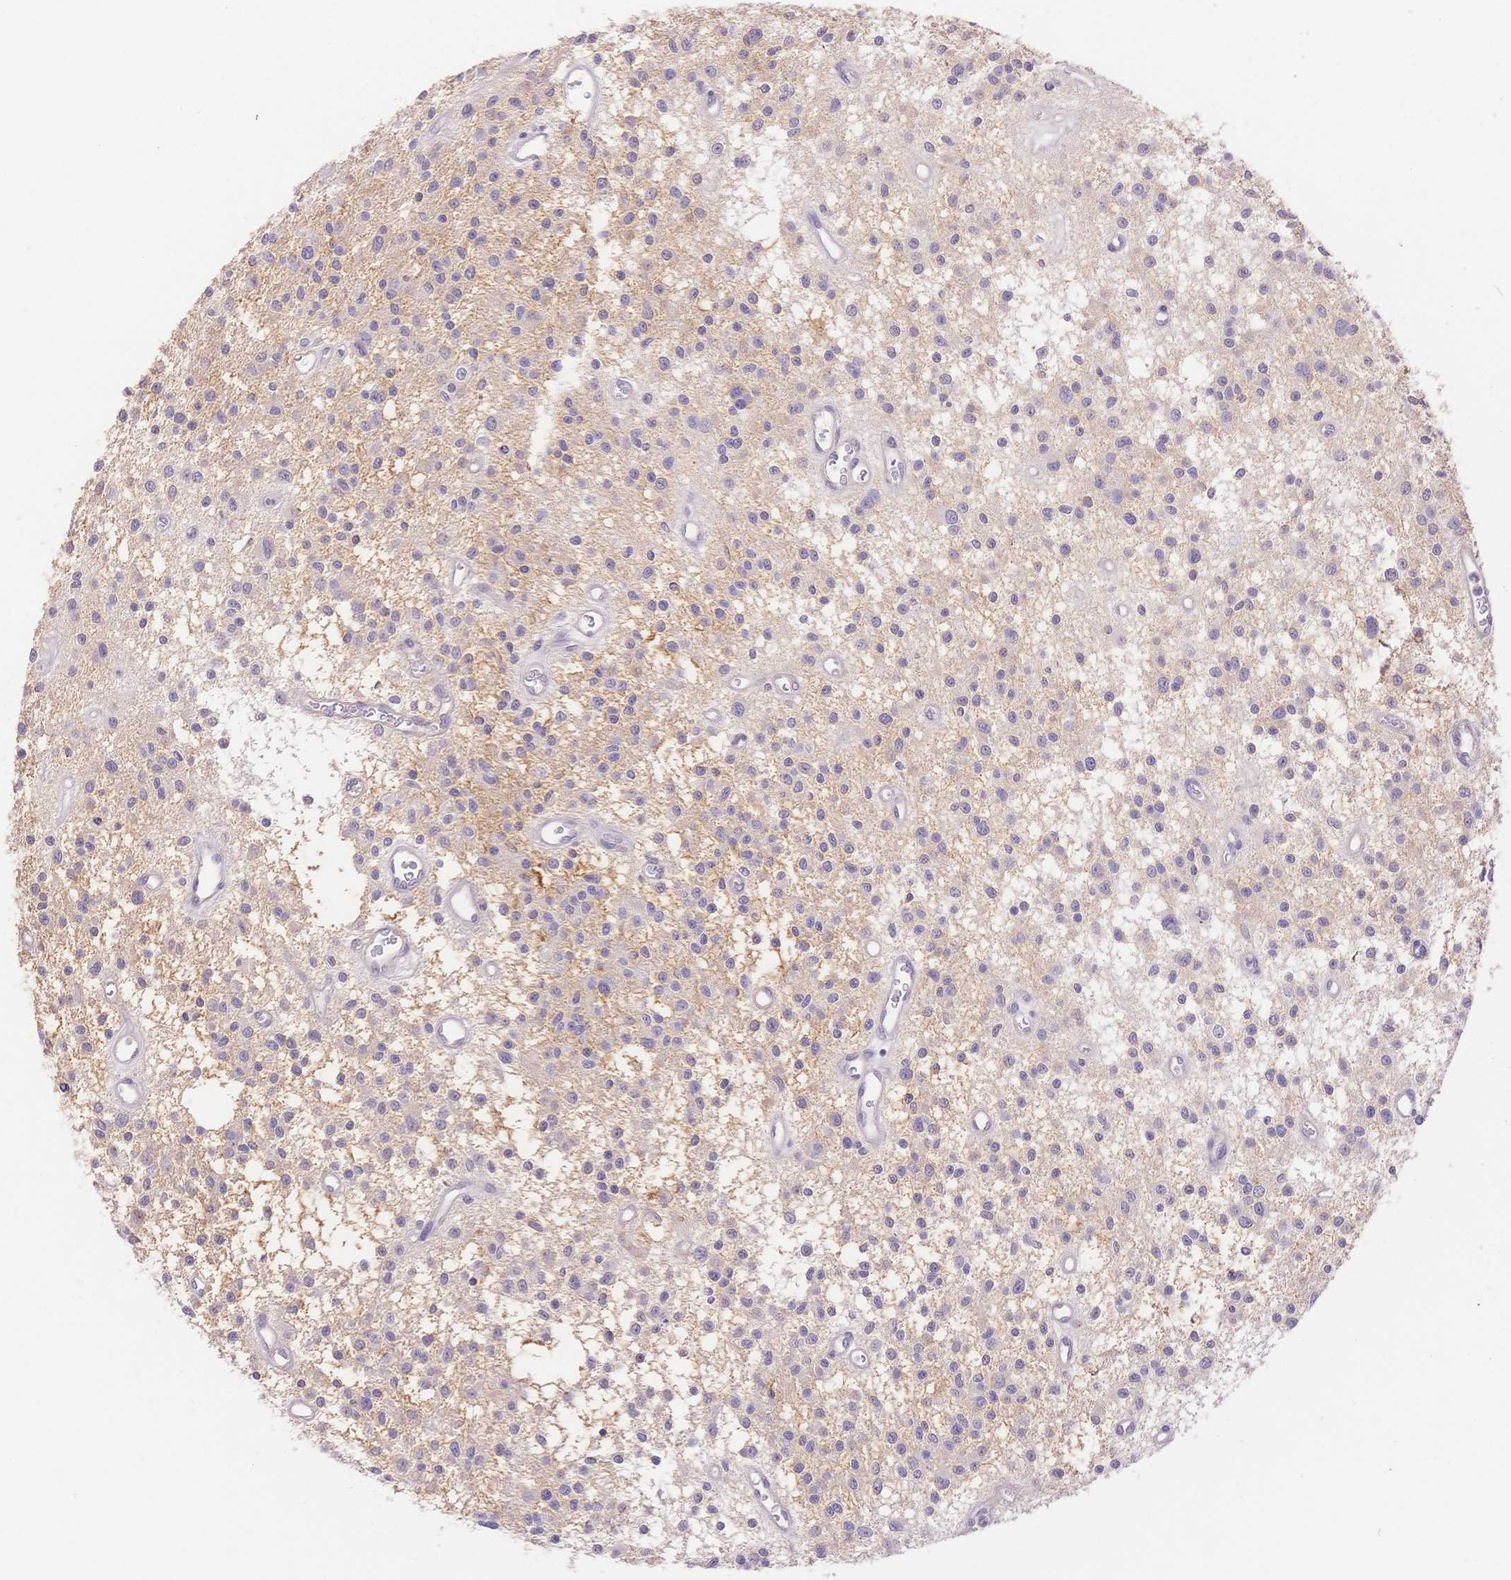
{"staining": {"intensity": "negative", "quantity": "none", "location": "none"}, "tissue": "glioma", "cell_type": "Tumor cells", "image_type": "cancer", "snomed": [{"axis": "morphology", "description": "Glioma, malignant, Low grade"}, {"axis": "topography", "description": "Brain"}], "caption": "Tumor cells show no significant protein staining in glioma. (DAB IHC with hematoxylin counter stain).", "gene": "MYOM1", "patient": {"sex": "male", "age": 43}}